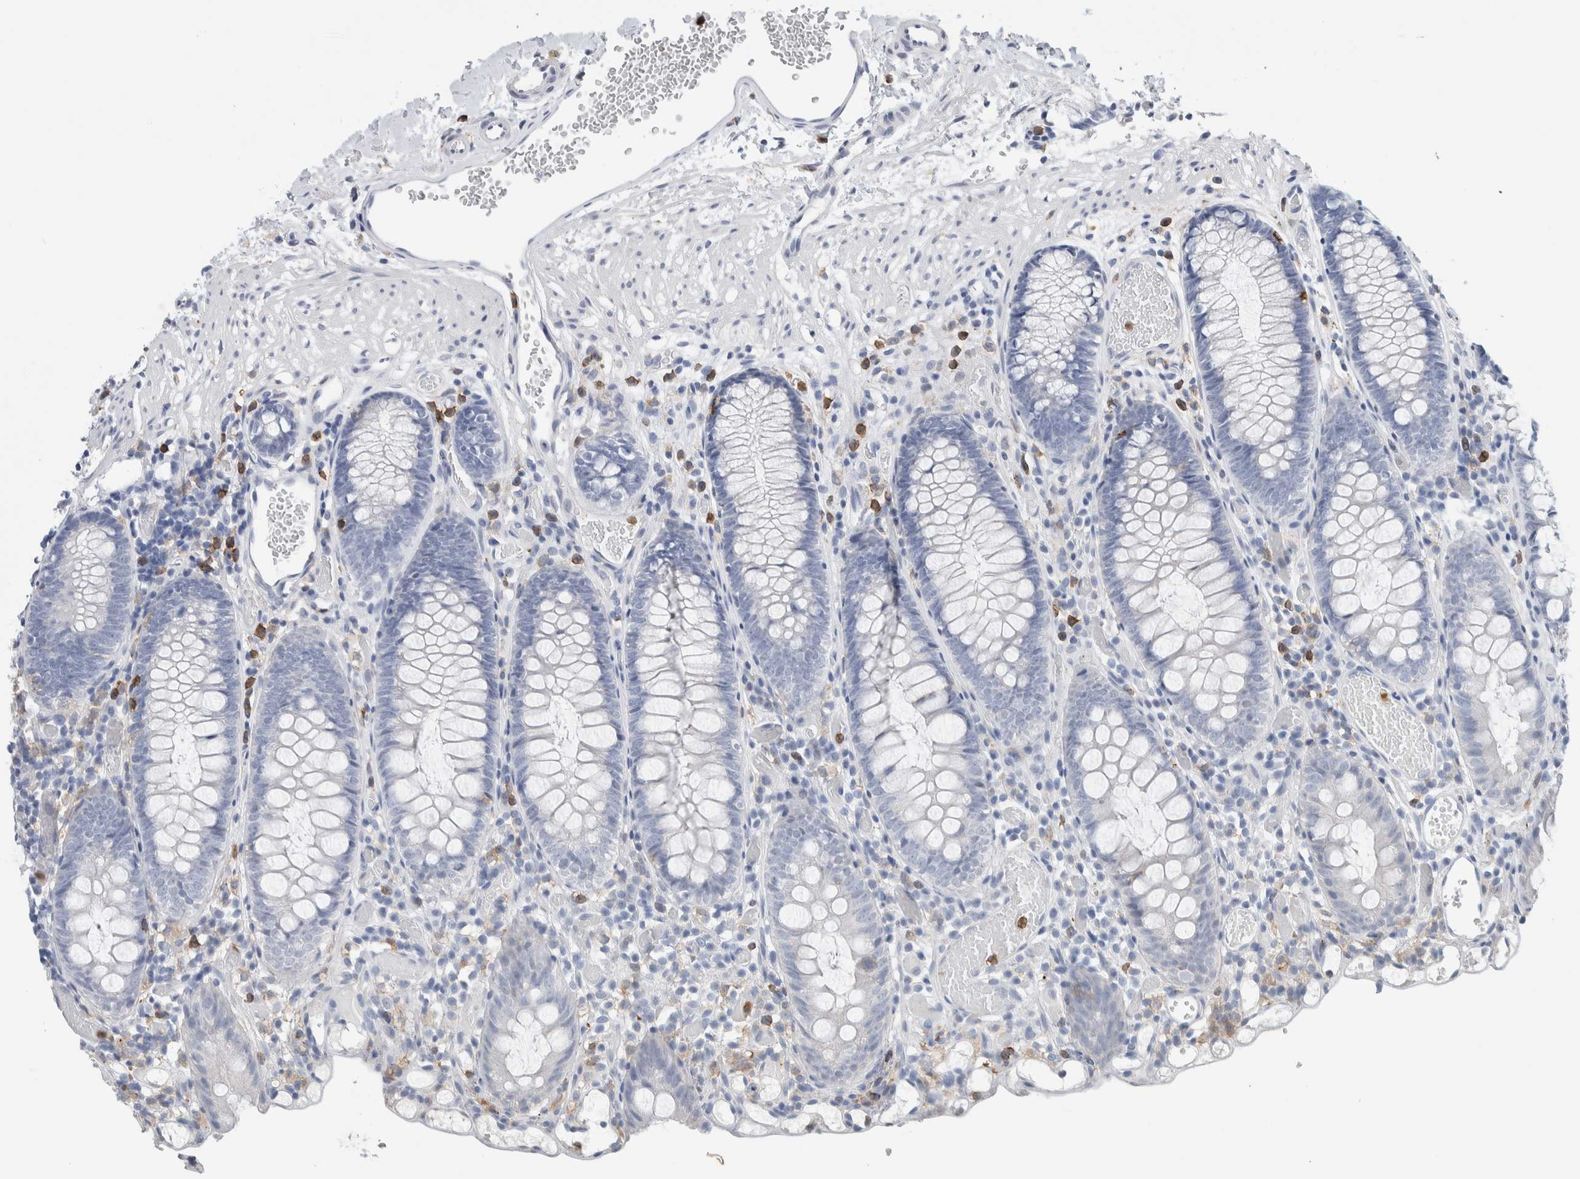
{"staining": {"intensity": "negative", "quantity": "none", "location": "none"}, "tissue": "colon", "cell_type": "Endothelial cells", "image_type": "normal", "snomed": [{"axis": "morphology", "description": "Normal tissue, NOS"}, {"axis": "topography", "description": "Colon"}], "caption": "Endothelial cells are negative for protein expression in benign human colon. Nuclei are stained in blue.", "gene": "NCF2", "patient": {"sex": "male", "age": 14}}